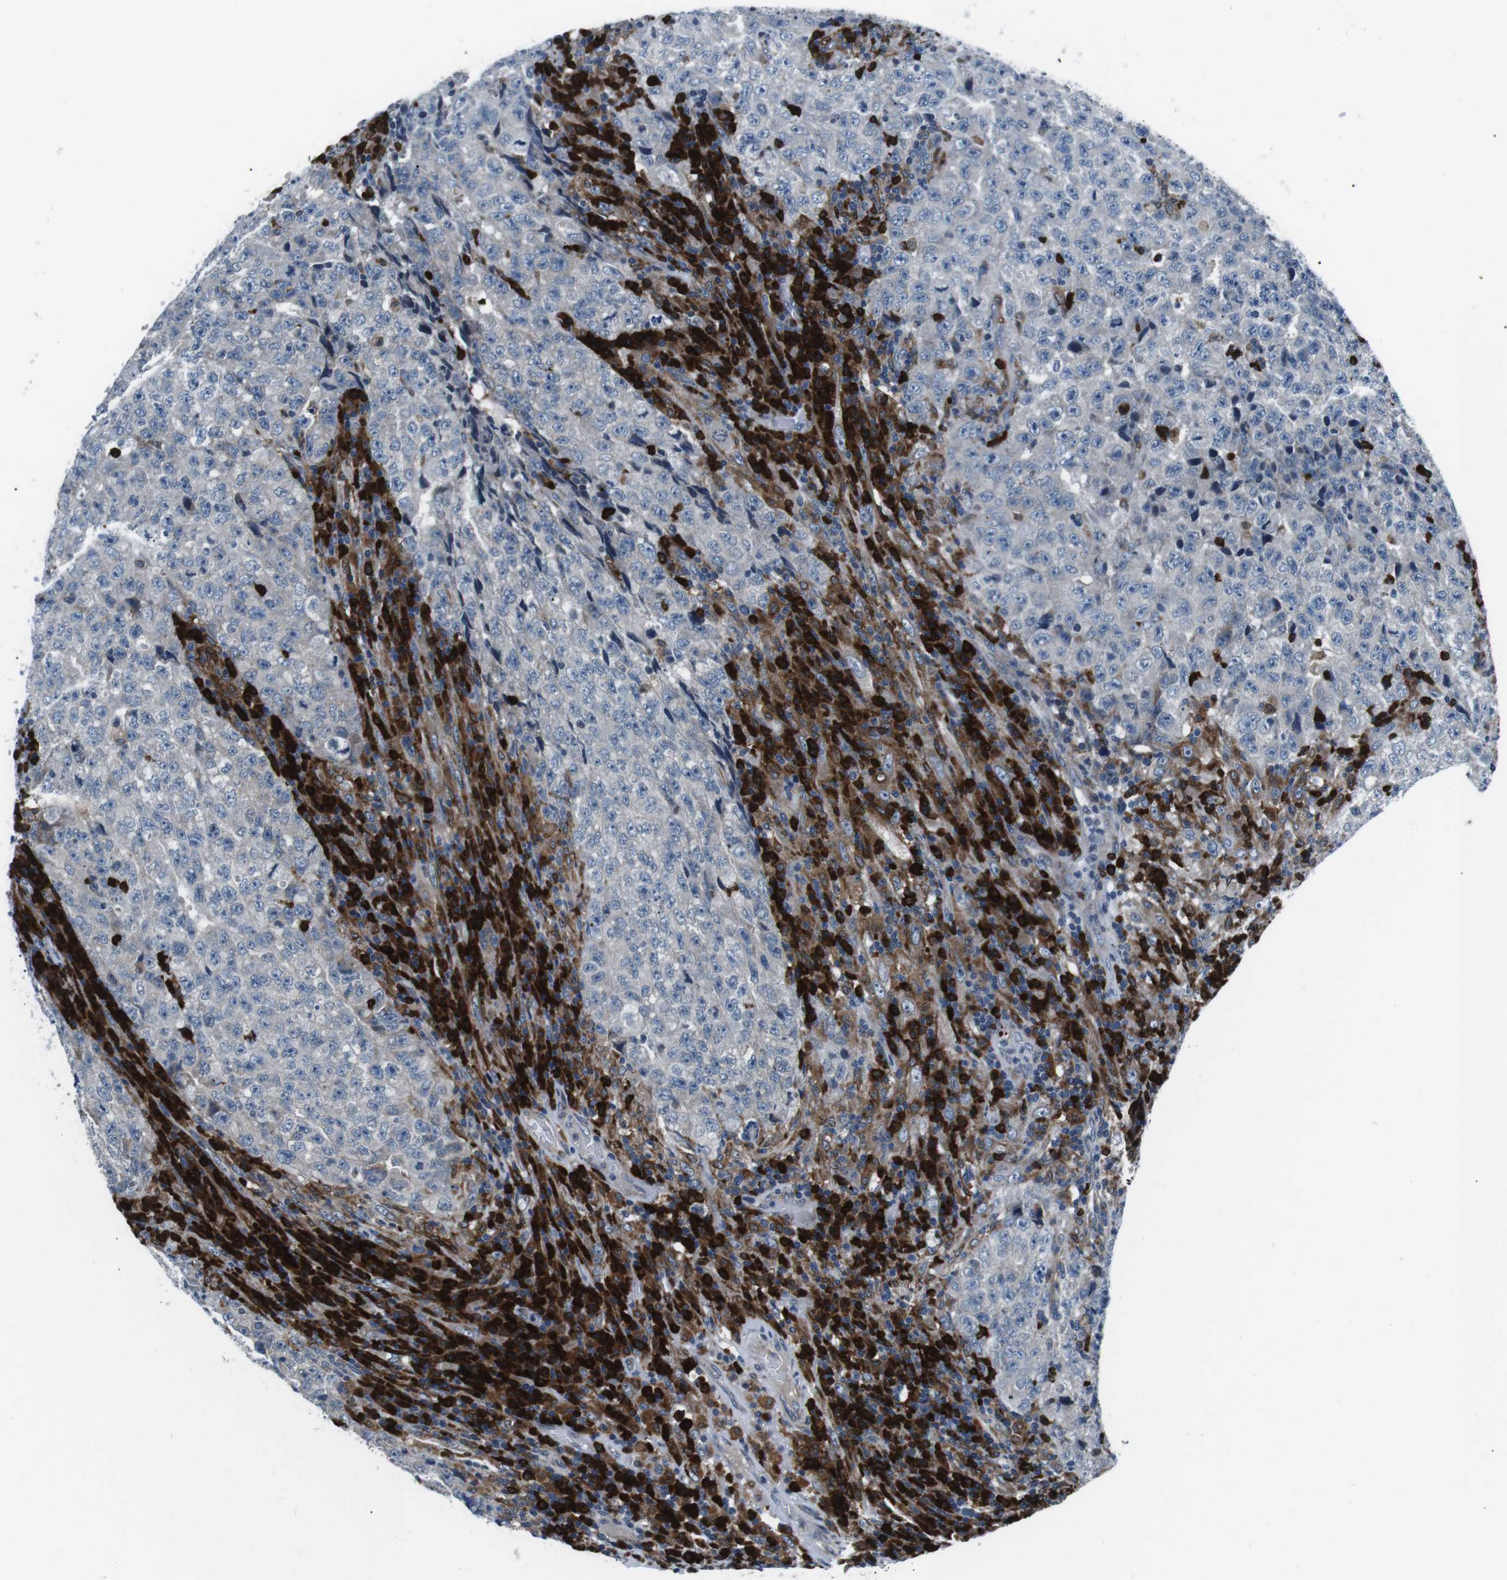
{"staining": {"intensity": "weak", "quantity": "<25%", "location": "cytoplasmic/membranous"}, "tissue": "testis cancer", "cell_type": "Tumor cells", "image_type": "cancer", "snomed": [{"axis": "morphology", "description": "Necrosis, NOS"}, {"axis": "morphology", "description": "Carcinoma, Embryonal, NOS"}, {"axis": "topography", "description": "Testis"}], "caption": "Testis cancer was stained to show a protein in brown. There is no significant positivity in tumor cells.", "gene": "BLNK", "patient": {"sex": "male", "age": 19}}